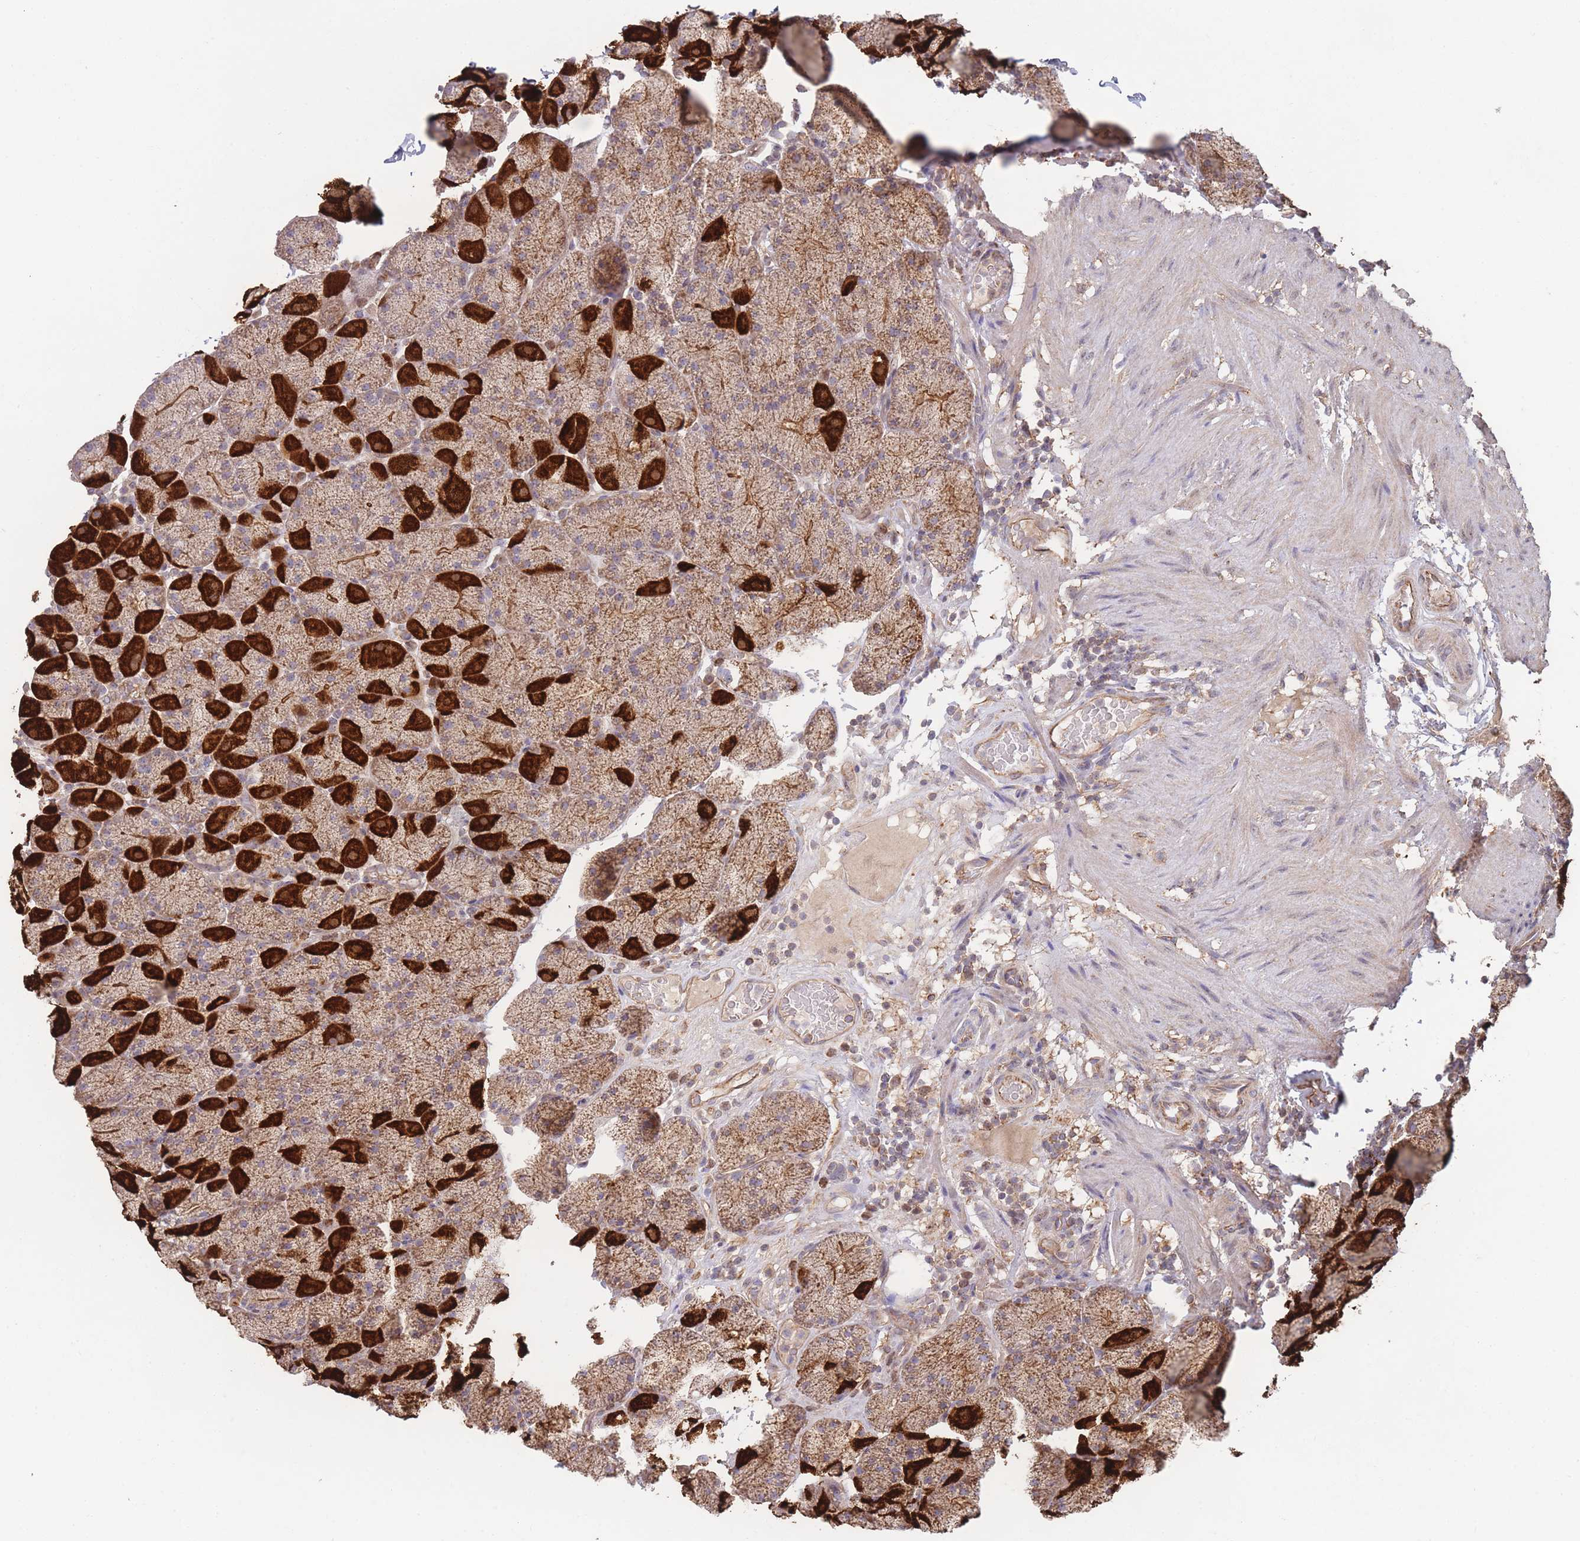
{"staining": {"intensity": "strong", "quantity": ">75%", "location": "cytoplasmic/membranous"}, "tissue": "stomach", "cell_type": "Glandular cells", "image_type": "normal", "snomed": [{"axis": "morphology", "description": "Normal tissue, NOS"}, {"axis": "topography", "description": "Stomach, upper"}, {"axis": "topography", "description": "Stomach, lower"}], "caption": "Immunohistochemistry (IHC) staining of normal stomach, which reveals high levels of strong cytoplasmic/membranous expression in approximately >75% of glandular cells indicating strong cytoplasmic/membranous protein staining. The staining was performed using DAB (3,3'-diaminobenzidine) (brown) for protein detection and nuclei were counterstained in hematoxylin (blue).", "gene": "PXMP4", "patient": {"sex": "male", "age": 67}}